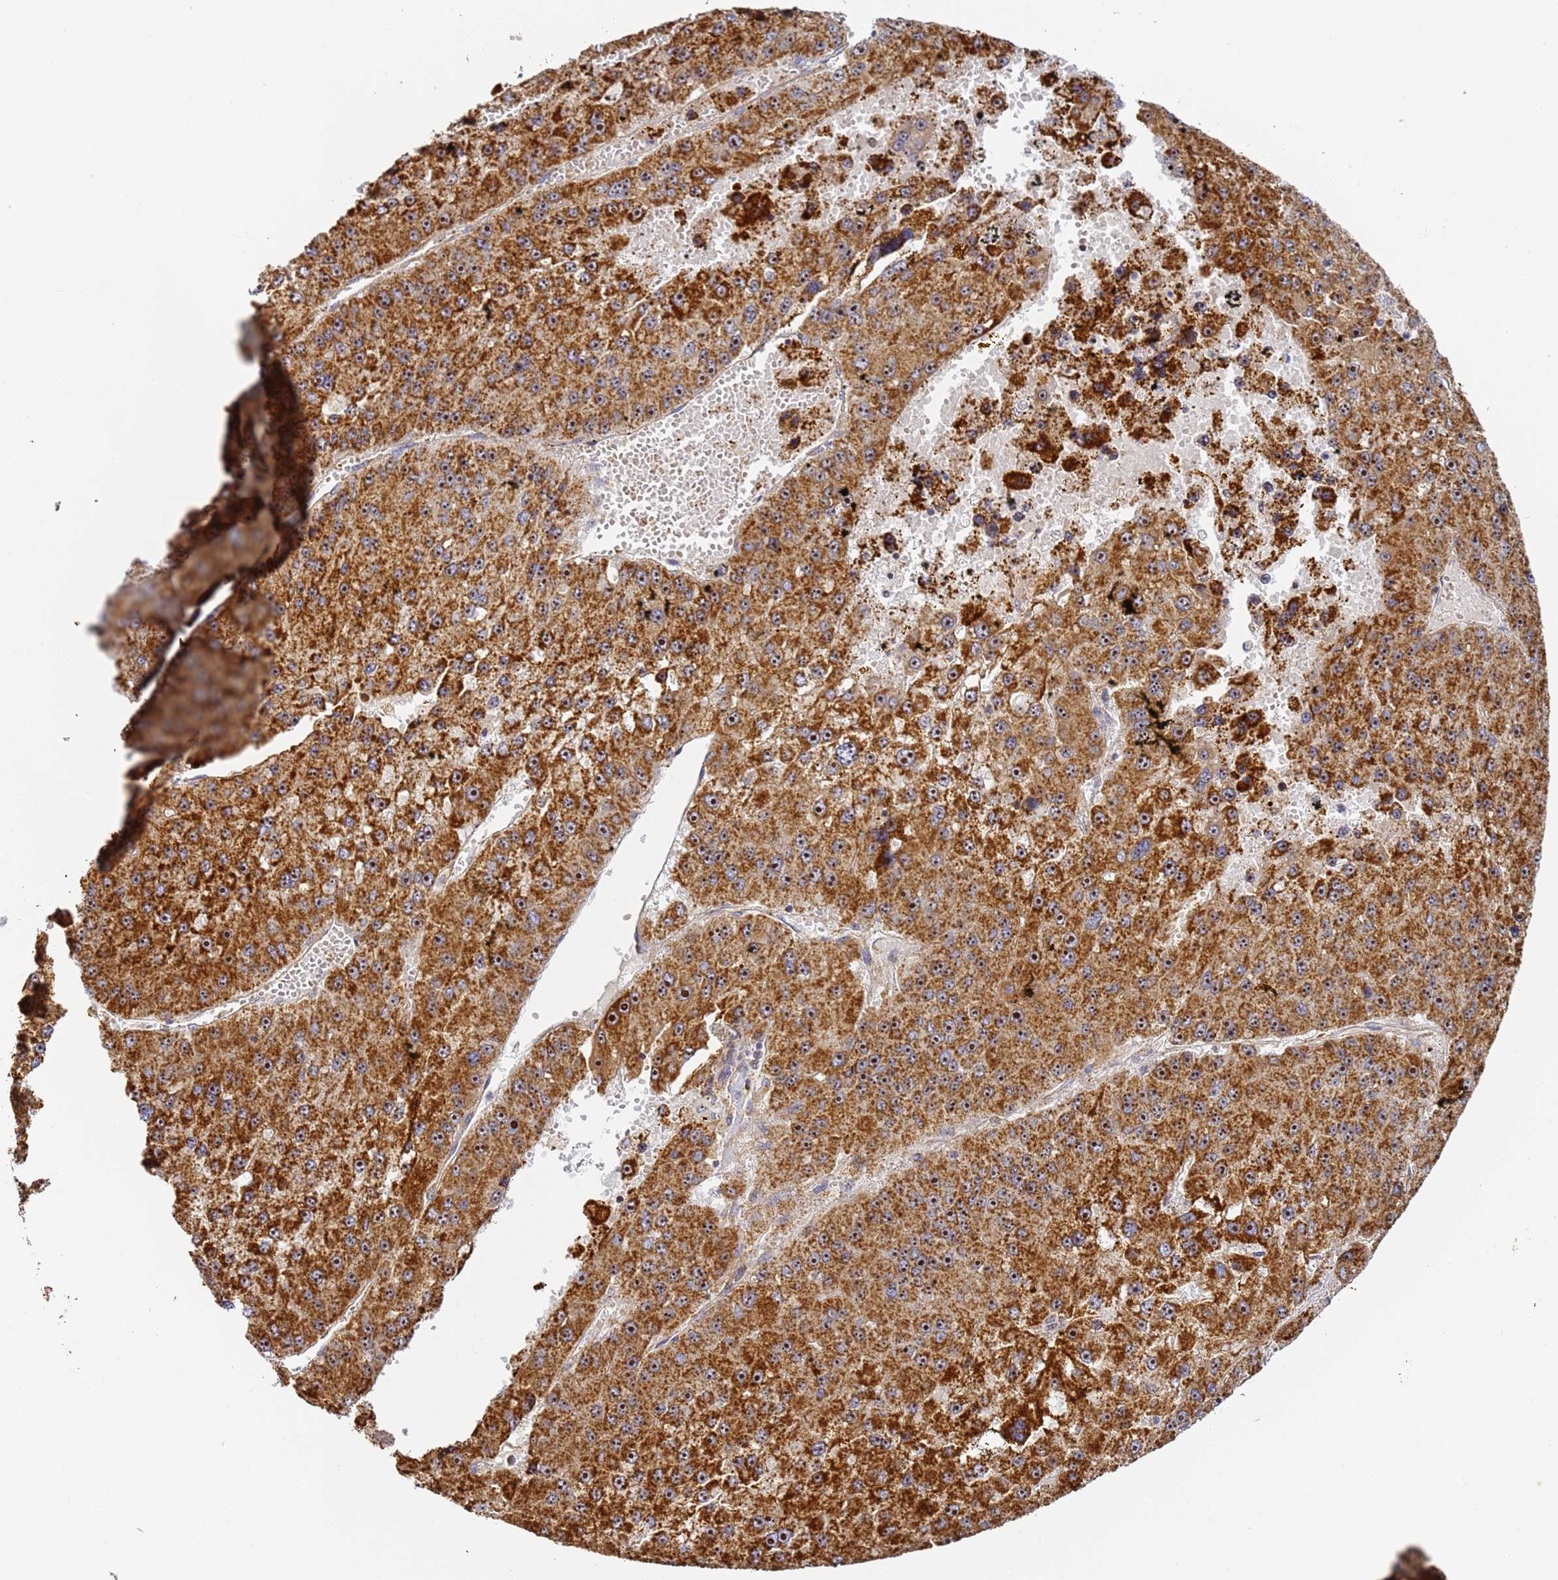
{"staining": {"intensity": "strong", "quantity": ">75%", "location": "cytoplasmic/membranous,nuclear"}, "tissue": "liver cancer", "cell_type": "Tumor cells", "image_type": "cancer", "snomed": [{"axis": "morphology", "description": "Carcinoma, Hepatocellular, NOS"}, {"axis": "topography", "description": "Liver"}], "caption": "Hepatocellular carcinoma (liver) tissue demonstrates strong cytoplasmic/membranous and nuclear positivity in about >75% of tumor cells", "gene": "FRG2C", "patient": {"sex": "female", "age": 73}}